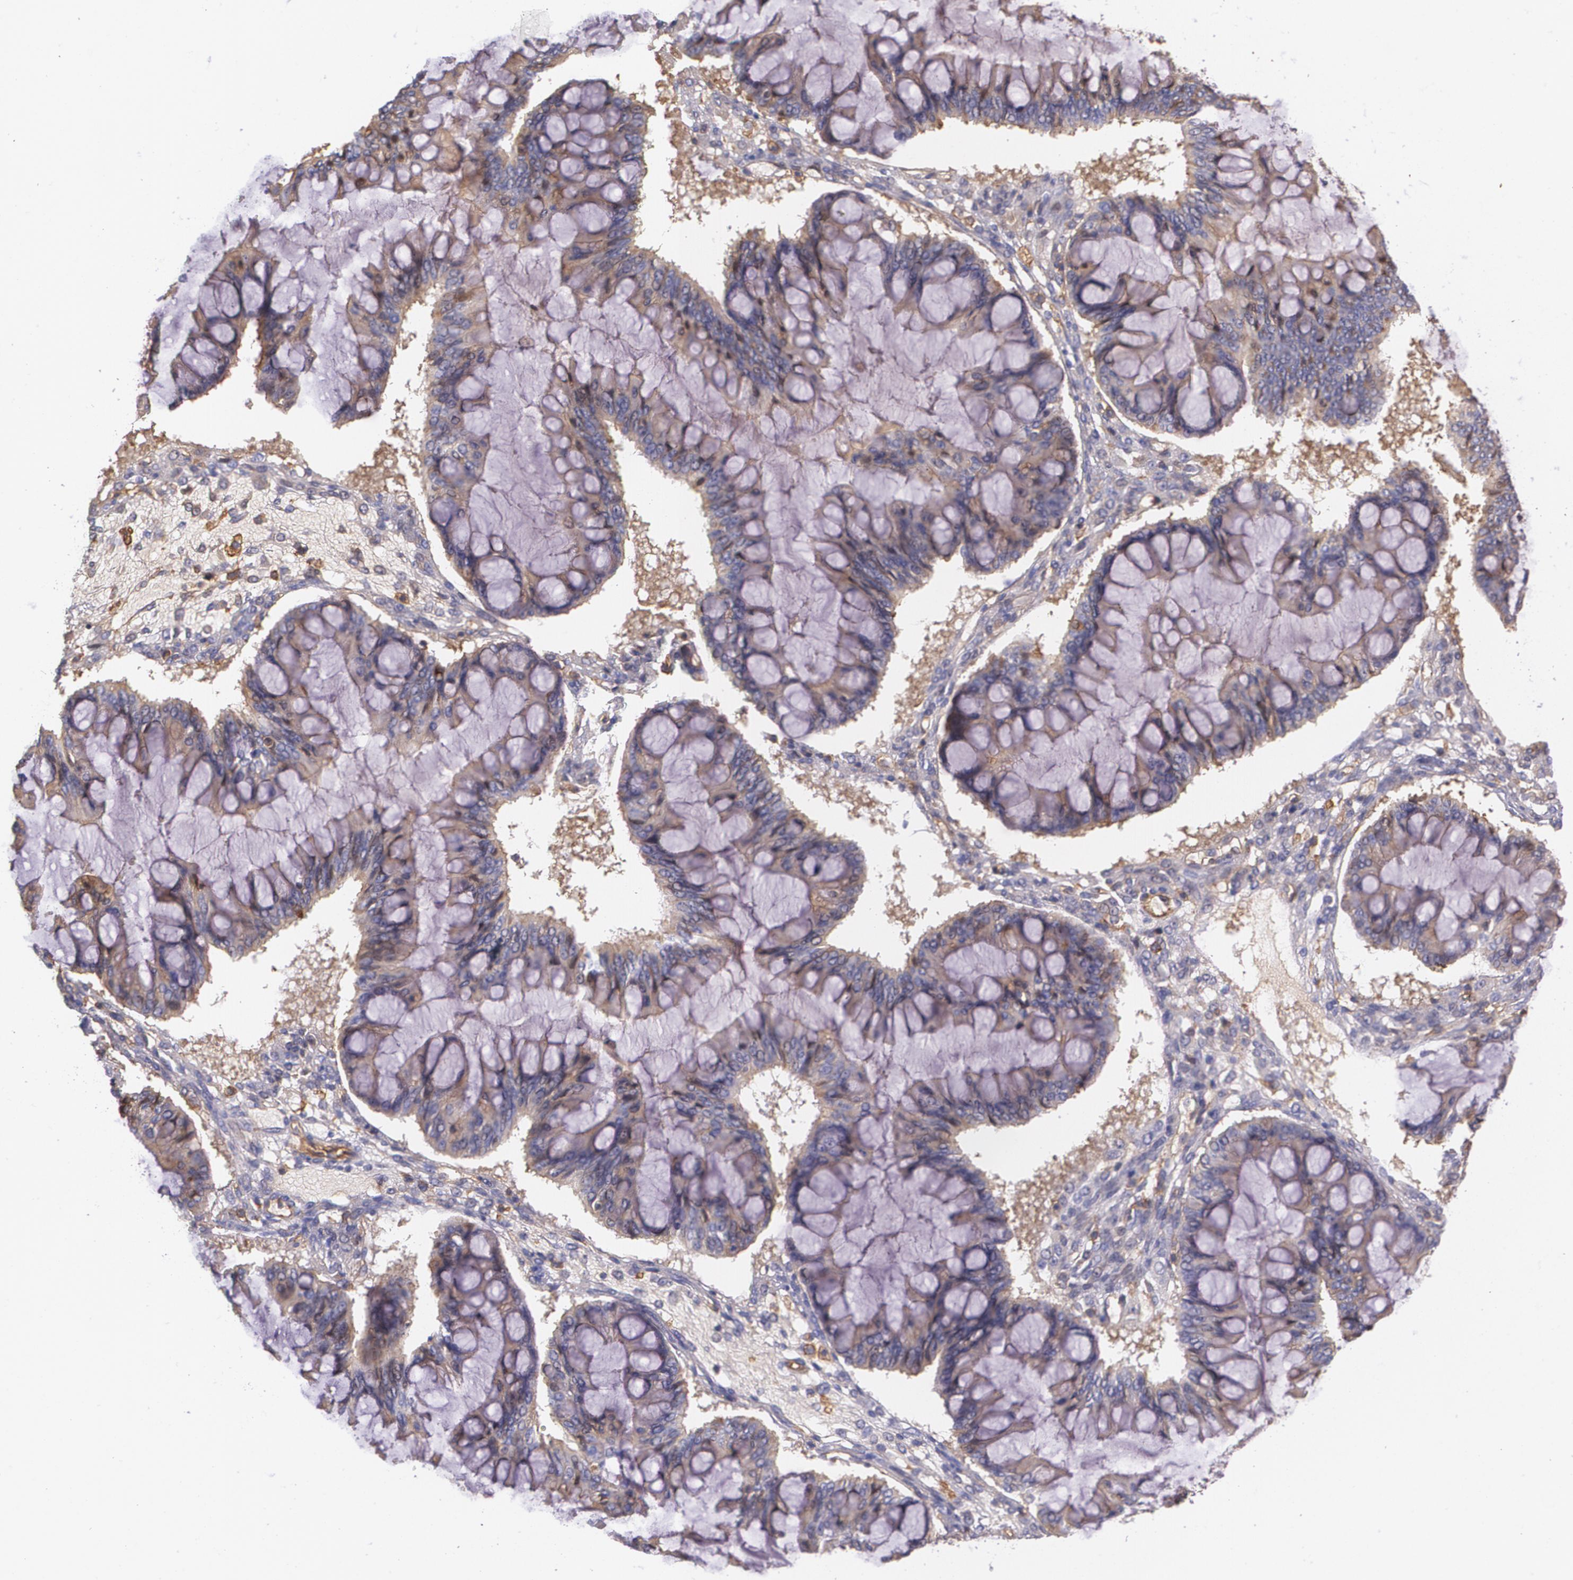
{"staining": {"intensity": "weak", "quantity": ">75%", "location": "cytoplasmic/membranous"}, "tissue": "ovarian cancer", "cell_type": "Tumor cells", "image_type": "cancer", "snomed": [{"axis": "morphology", "description": "Cystadenocarcinoma, mucinous, NOS"}, {"axis": "topography", "description": "Ovary"}], "caption": "Human ovarian mucinous cystadenocarcinoma stained with a protein marker exhibits weak staining in tumor cells.", "gene": "B2M", "patient": {"sex": "female", "age": 73}}